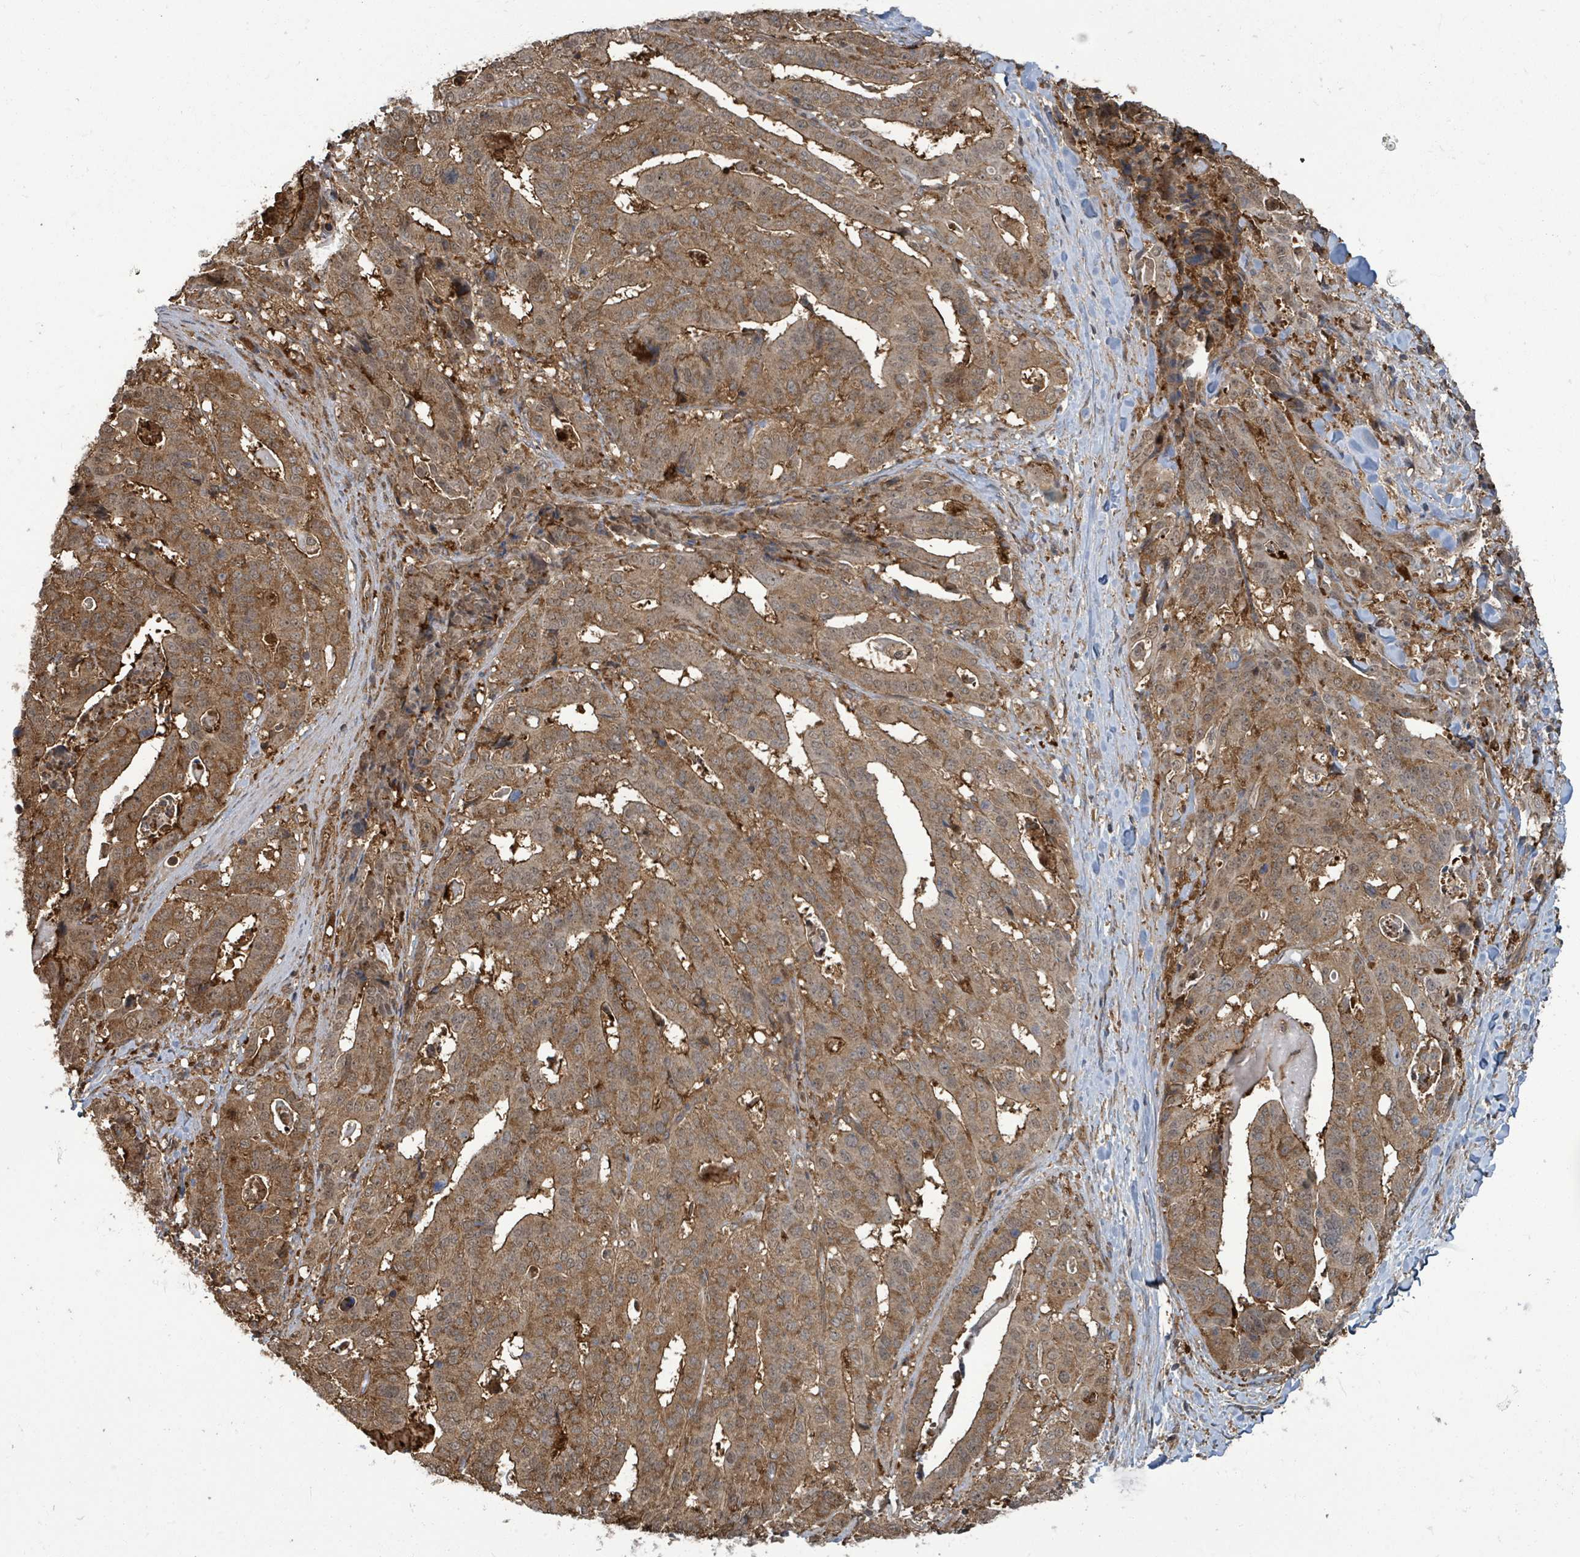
{"staining": {"intensity": "moderate", "quantity": ">75%", "location": "cytoplasmic/membranous"}, "tissue": "stomach cancer", "cell_type": "Tumor cells", "image_type": "cancer", "snomed": [{"axis": "morphology", "description": "Adenocarcinoma, NOS"}, {"axis": "topography", "description": "Stomach"}], "caption": "There is medium levels of moderate cytoplasmic/membranous staining in tumor cells of adenocarcinoma (stomach), as demonstrated by immunohistochemical staining (brown color).", "gene": "KLC1", "patient": {"sex": "male", "age": 48}}